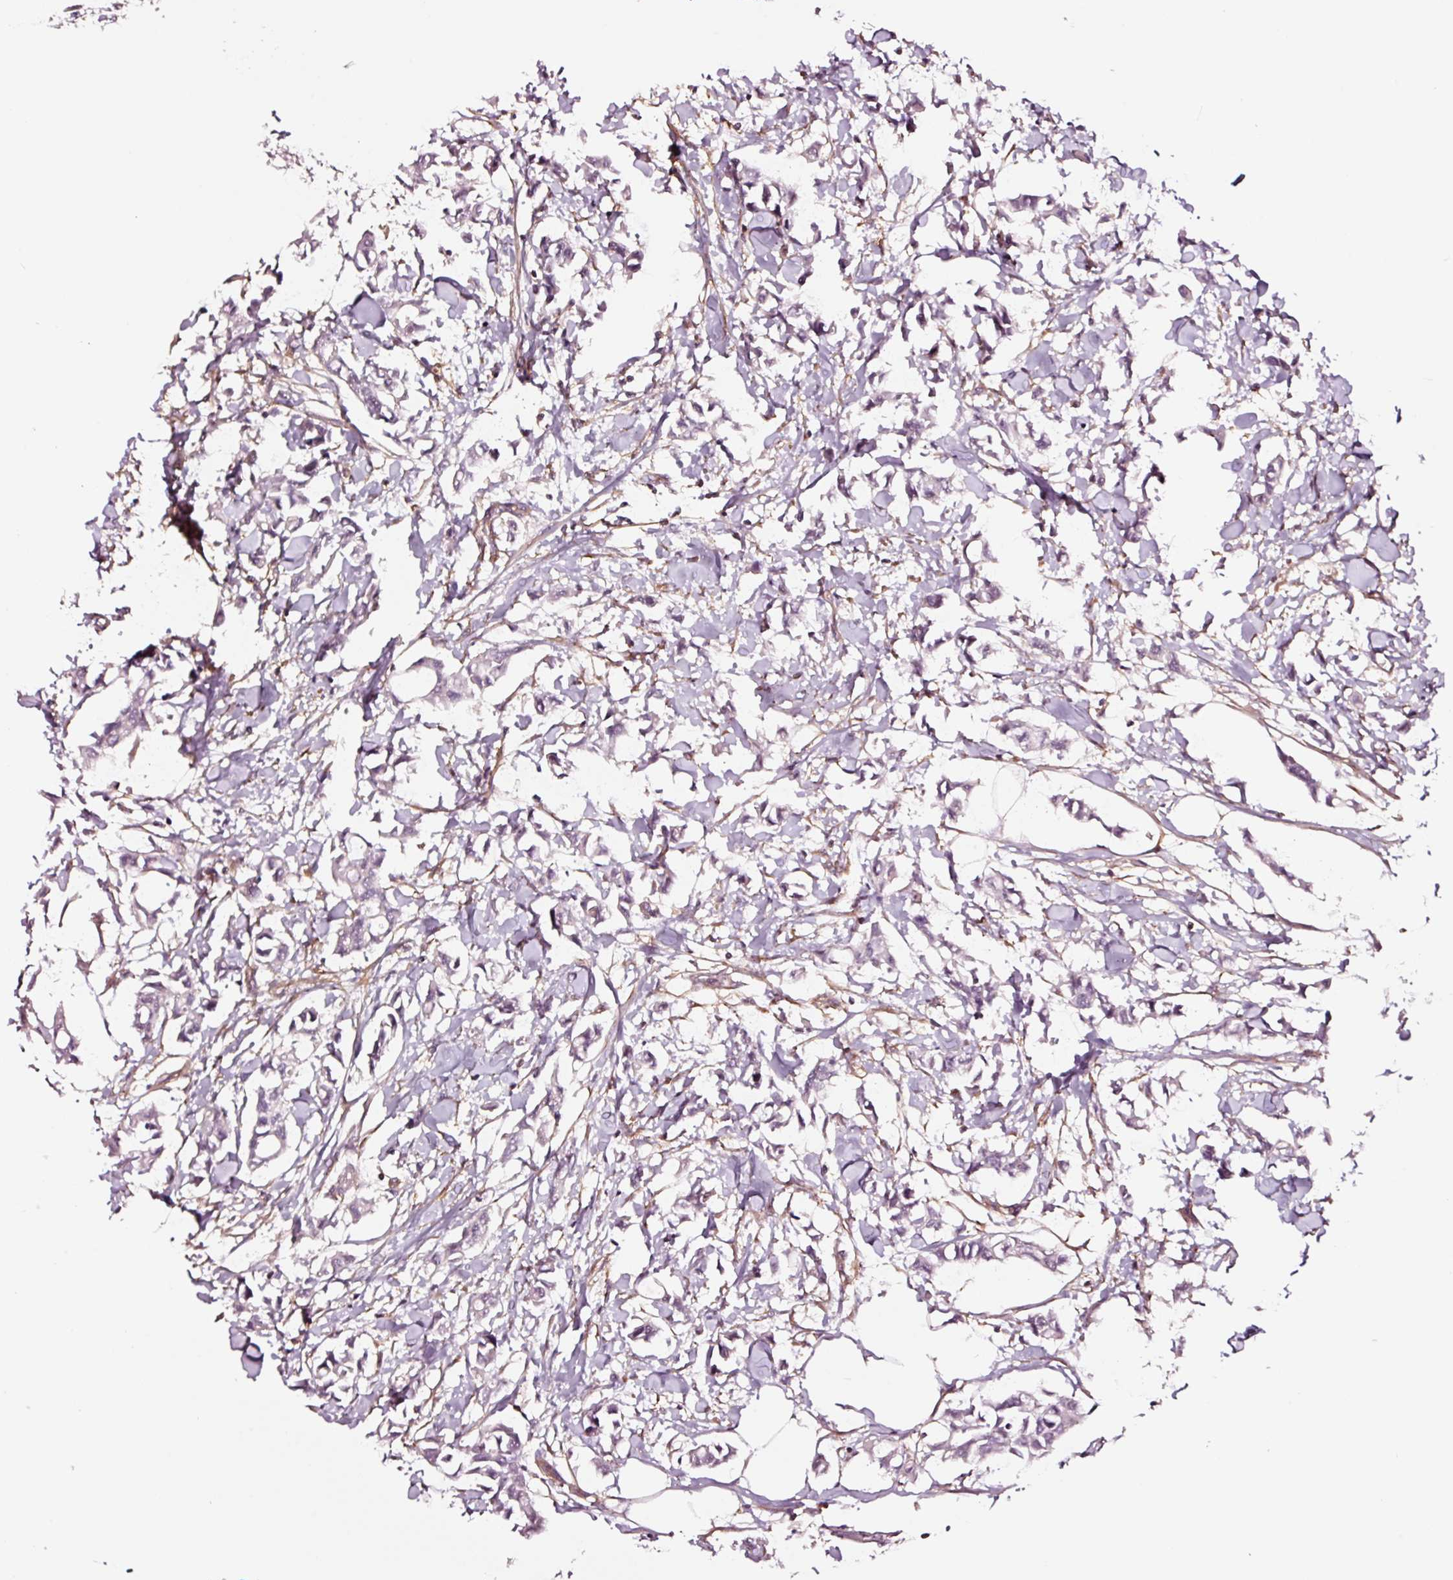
{"staining": {"intensity": "negative", "quantity": "none", "location": "none"}, "tissue": "breast cancer", "cell_type": "Tumor cells", "image_type": "cancer", "snomed": [{"axis": "morphology", "description": "Duct carcinoma"}, {"axis": "topography", "description": "Breast"}], "caption": "High magnification brightfield microscopy of breast cancer stained with DAB (3,3'-diaminobenzidine) (brown) and counterstained with hematoxylin (blue): tumor cells show no significant staining. The staining was performed using DAB (3,3'-diaminobenzidine) to visualize the protein expression in brown, while the nuclei were stained in blue with hematoxylin (Magnification: 20x).", "gene": "ADD3", "patient": {"sex": "female", "age": 41}}